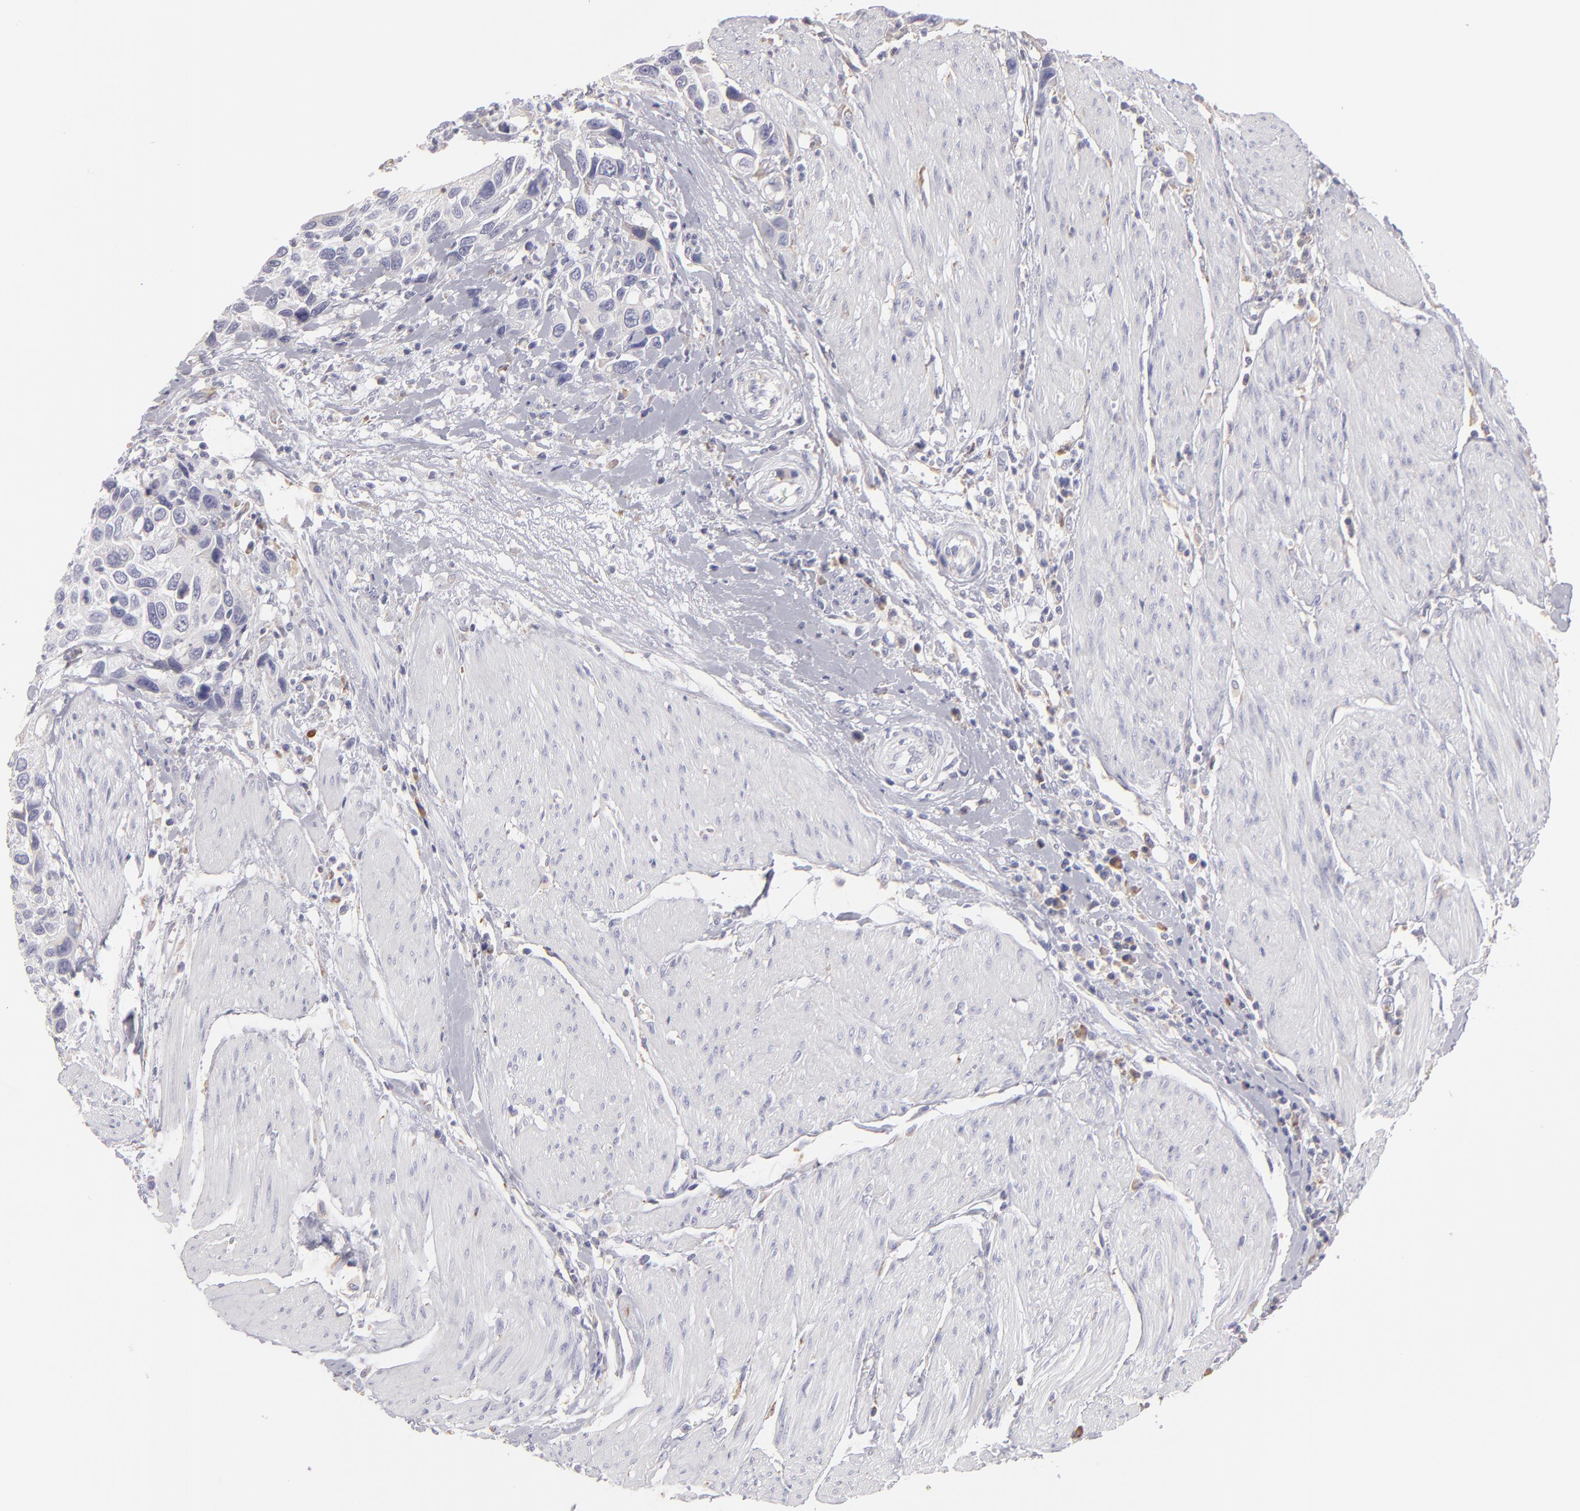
{"staining": {"intensity": "negative", "quantity": "none", "location": "none"}, "tissue": "urothelial cancer", "cell_type": "Tumor cells", "image_type": "cancer", "snomed": [{"axis": "morphology", "description": "Urothelial carcinoma, High grade"}, {"axis": "topography", "description": "Urinary bladder"}], "caption": "Tumor cells are negative for protein expression in human urothelial cancer.", "gene": "CALR", "patient": {"sex": "male", "age": 66}}